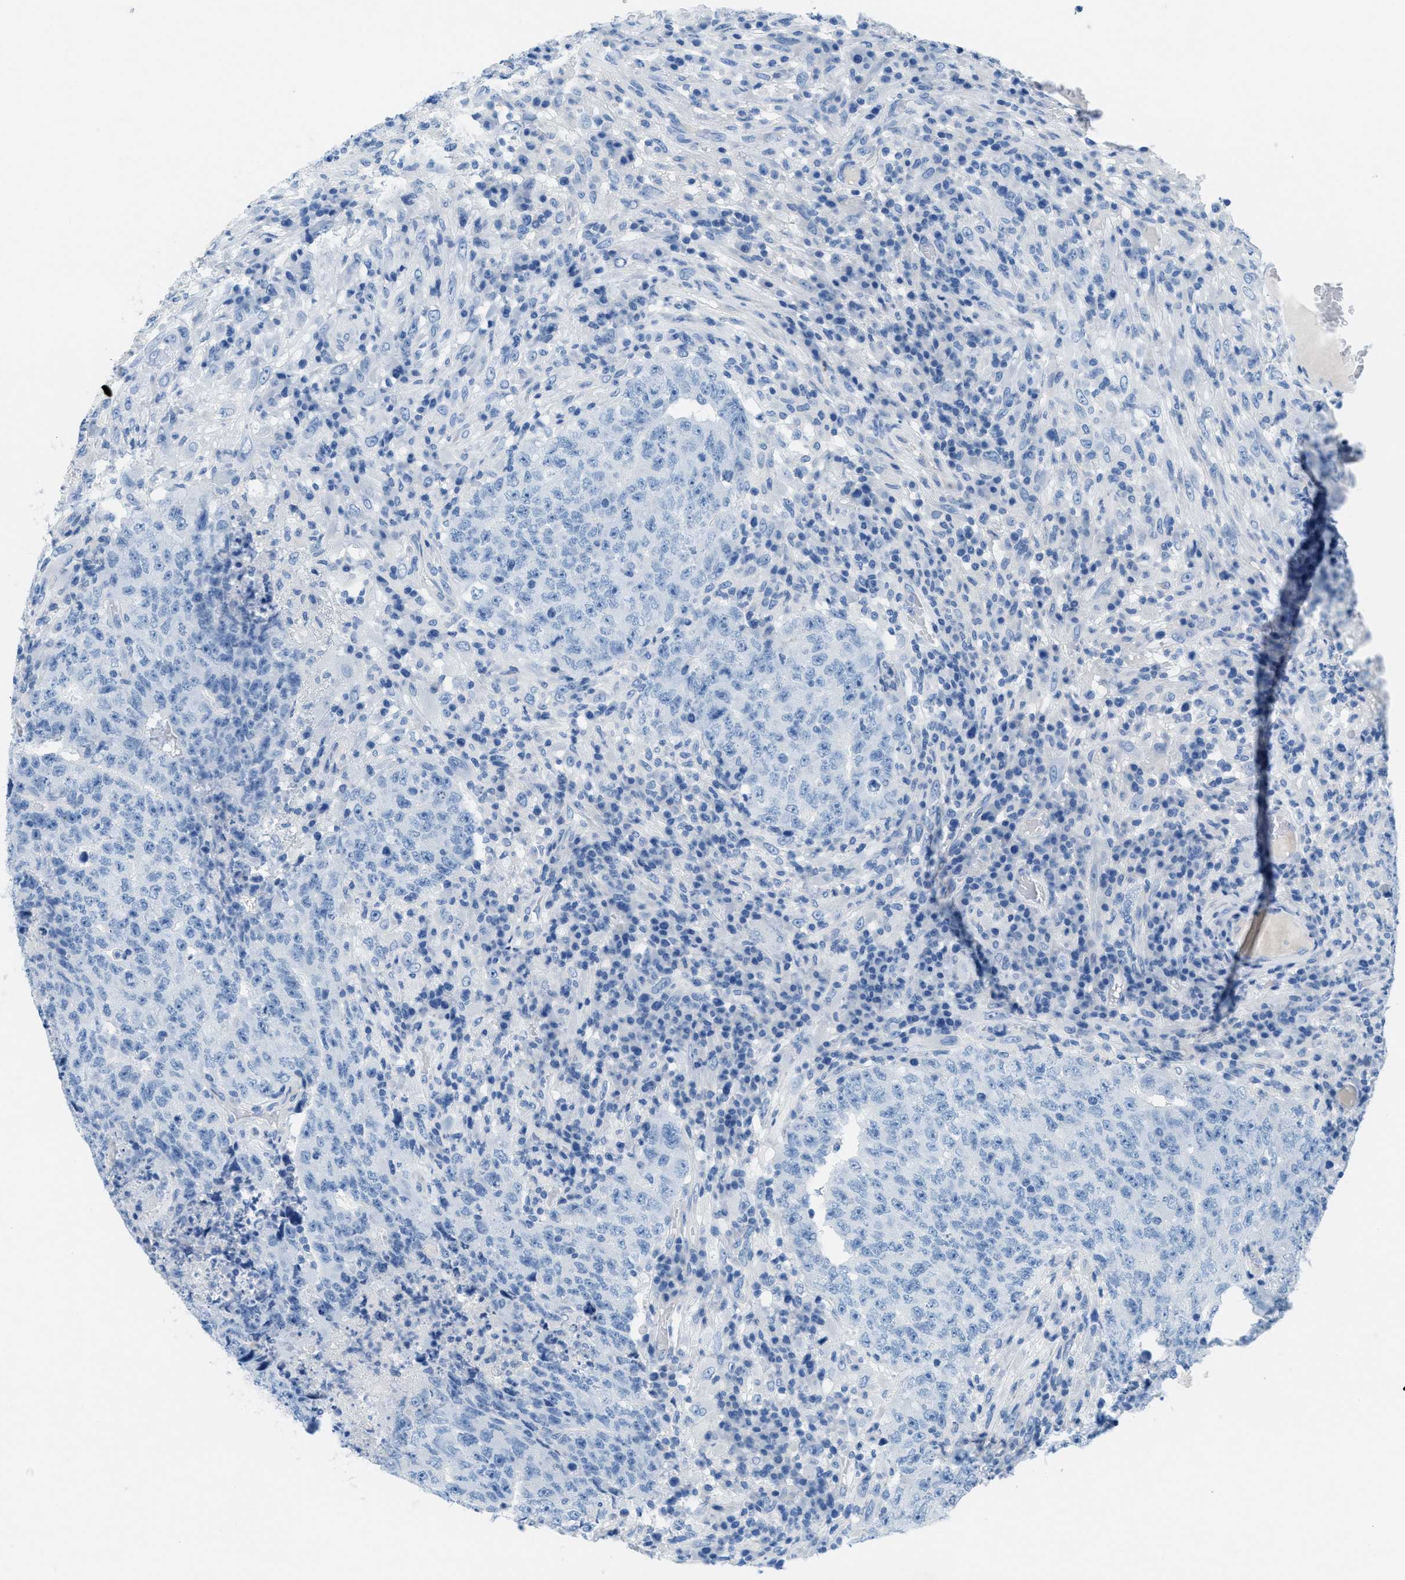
{"staining": {"intensity": "negative", "quantity": "none", "location": "none"}, "tissue": "testis cancer", "cell_type": "Tumor cells", "image_type": "cancer", "snomed": [{"axis": "morphology", "description": "Necrosis, NOS"}, {"axis": "morphology", "description": "Carcinoma, Embryonal, NOS"}, {"axis": "topography", "description": "Testis"}], "caption": "There is no significant expression in tumor cells of embryonal carcinoma (testis).", "gene": "GALNT17", "patient": {"sex": "male", "age": 19}}